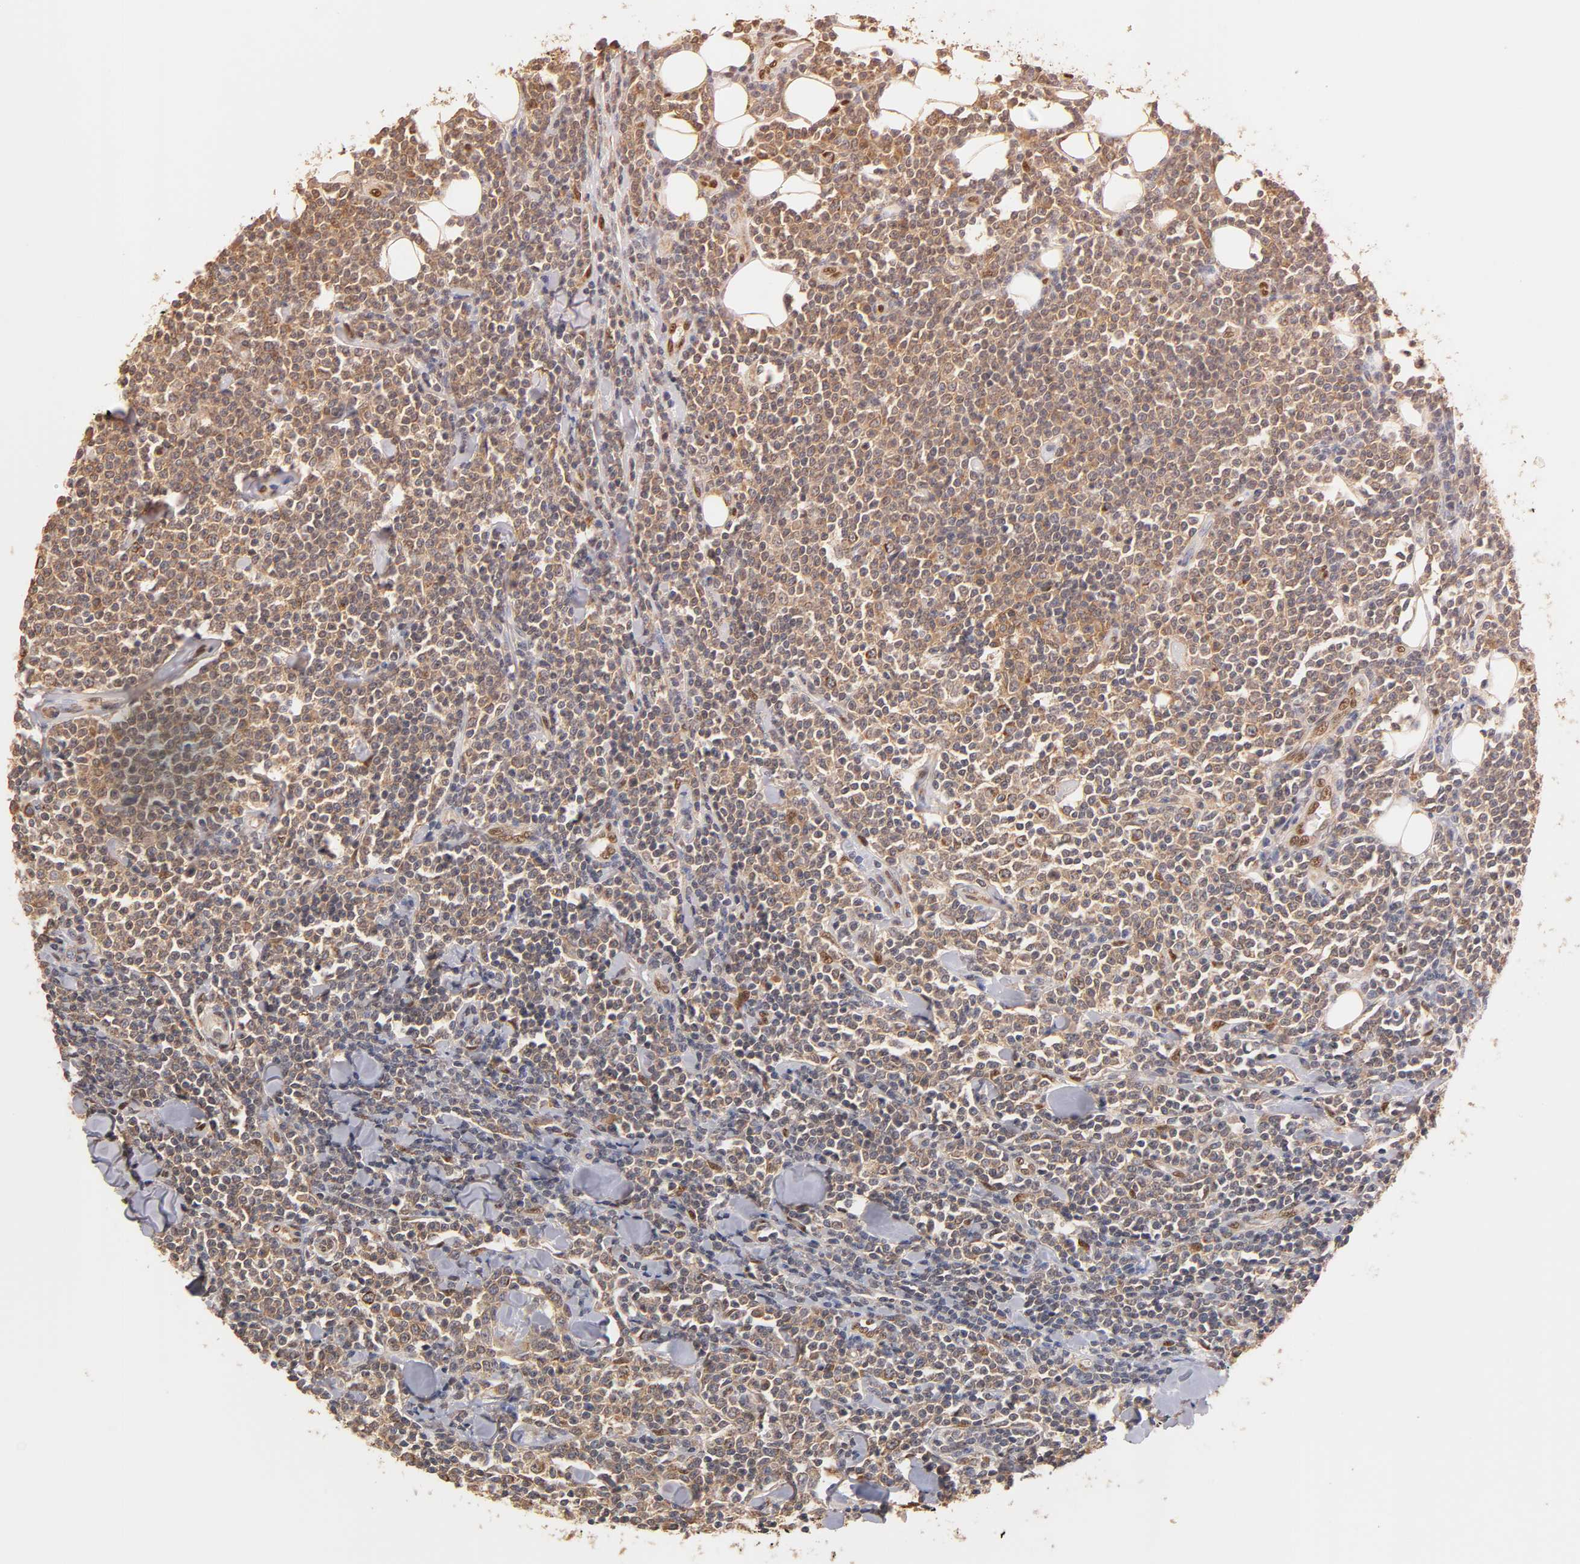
{"staining": {"intensity": "strong", "quantity": ">75%", "location": "cytoplasmic/membranous"}, "tissue": "lymphoma", "cell_type": "Tumor cells", "image_type": "cancer", "snomed": [{"axis": "morphology", "description": "Malignant lymphoma, non-Hodgkin's type, Low grade"}, {"axis": "topography", "description": "Soft tissue"}], "caption": "A brown stain shows strong cytoplasmic/membranous positivity of a protein in malignant lymphoma, non-Hodgkin's type (low-grade) tumor cells. Immunohistochemistry stains the protein of interest in brown and the nuclei are stained blue.", "gene": "PKN1", "patient": {"sex": "male", "age": 92}}